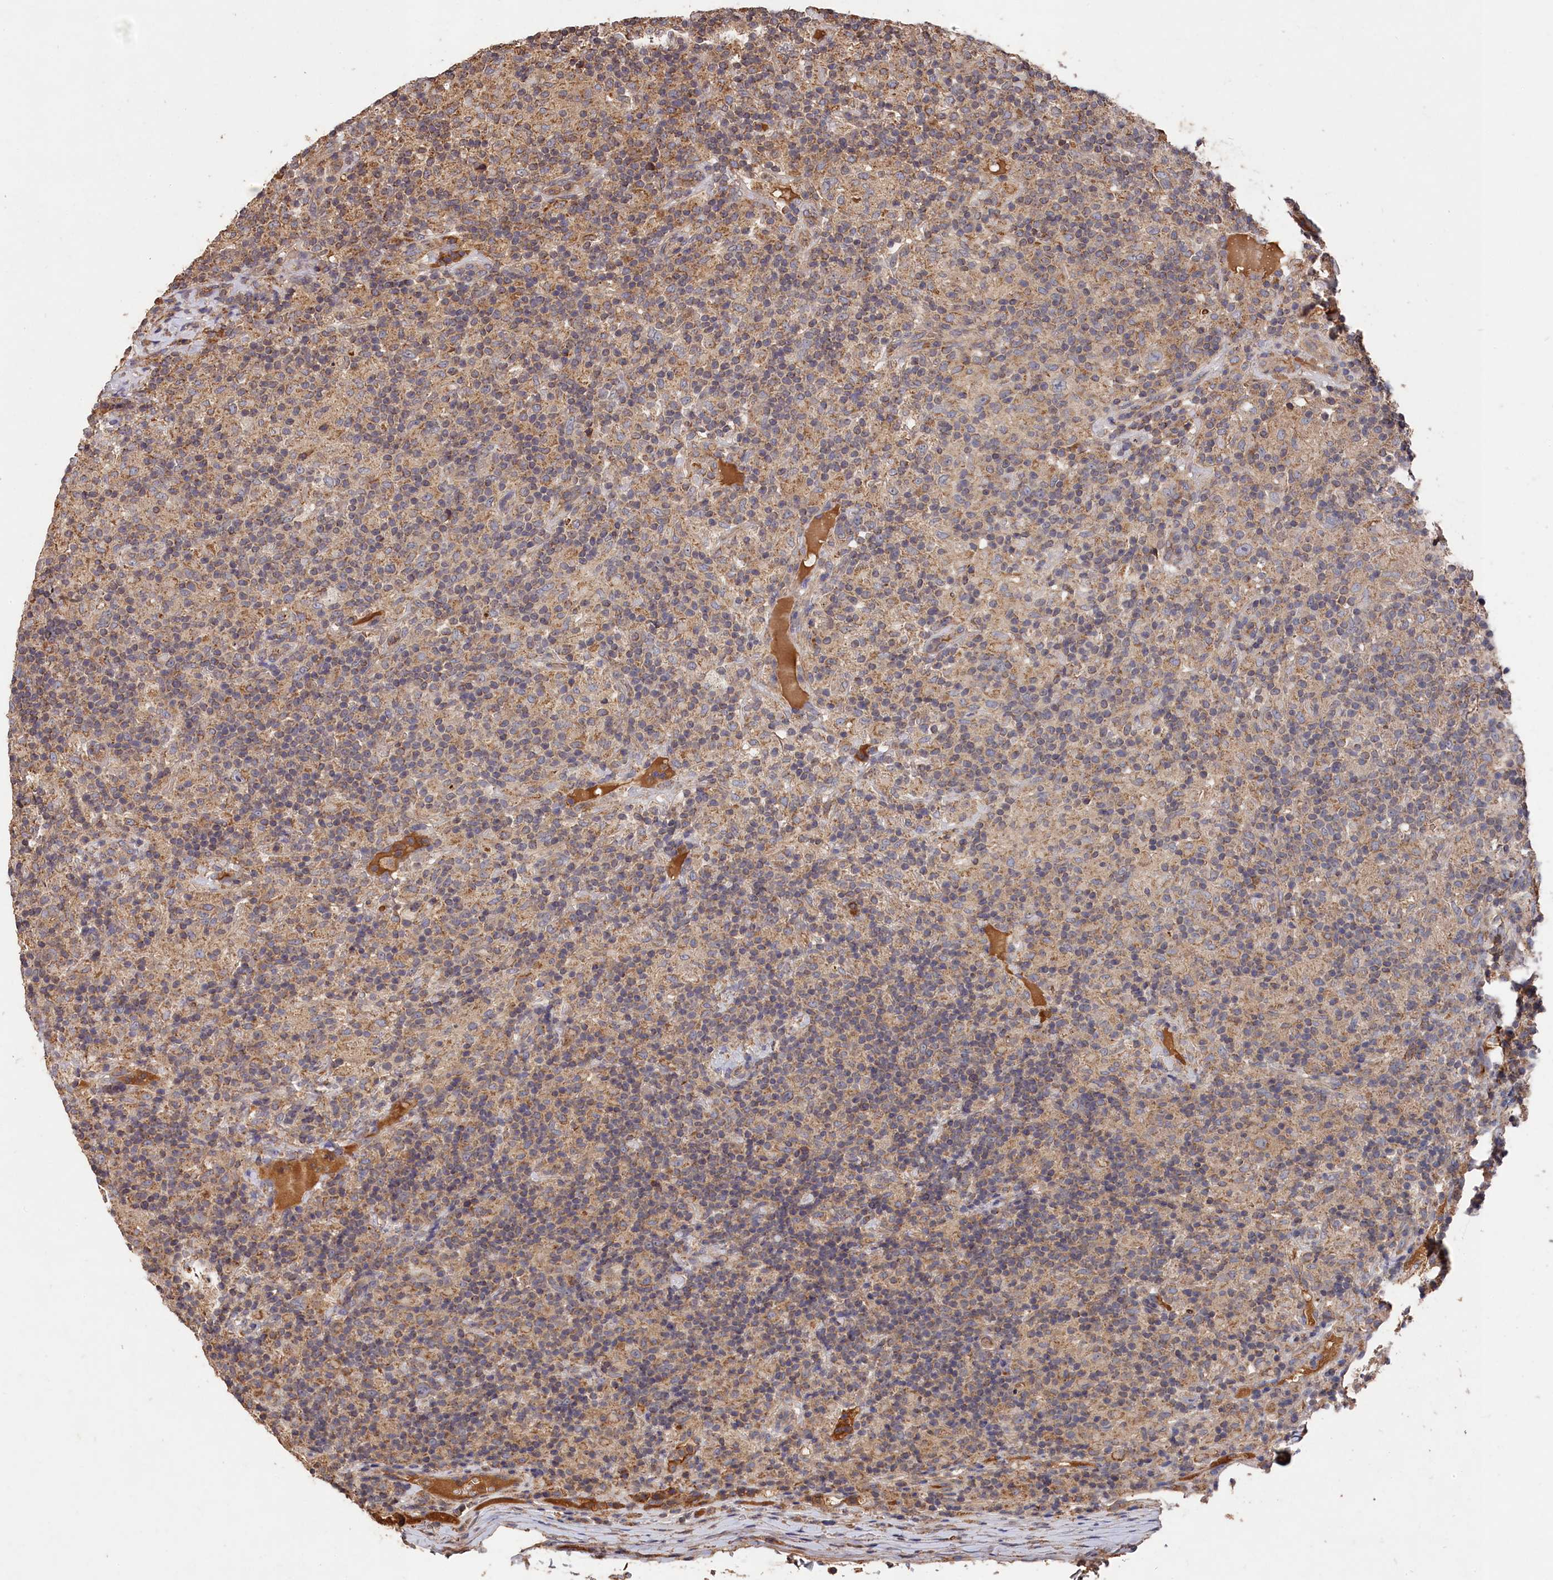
{"staining": {"intensity": "negative", "quantity": "none", "location": "none"}, "tissue": "lymphoma", "cell_type": "Tumor cells", "image_type": "cancer", "snomed": [{"axis": "morphology", "description": "Hodgkin's disease, NOS"}, {"axis": "topography", "description": "Lymph node"}], "caption": "Tumor cells are negative for brown protein staining in Hodgkin's disease.", "gene": "DHRS11", "patient": {"sex": "male", "age": 70}}